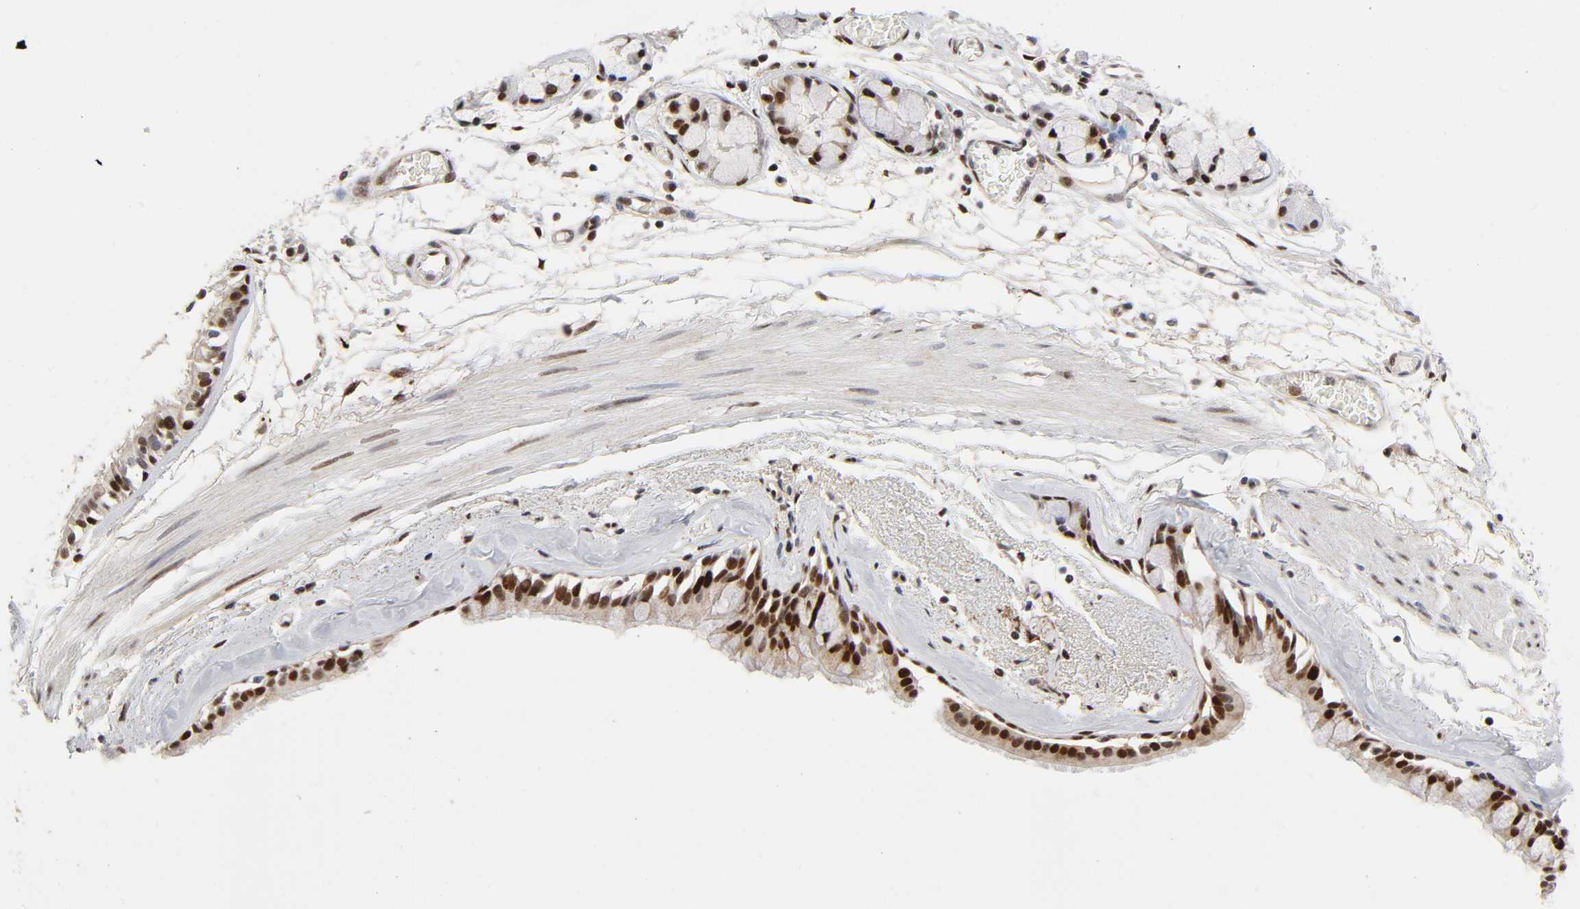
{"staining": {"intensity": "strong", "quantity": ">75%", "location": "nuclear"}, "tissue": "bronchus", "cell_type": "Respiratory epithelial cells", "image_type": "normal", "snomed": [{"axis": "morphology", "description": "Normal tissue, NOS"}, {"axis": "topography", "description": "Bronchus"}, {"axis": "topography", "description": "Lung"}], "caption": "A high-resolution histopathology image shows IHC staining of normal bronchus, which exhibits strong nuclear positivity in about >75% of respiratory epithelial cells. (DAB (3,3'-diaminobenzidine) IHC with brightfield microscopy, high magnification).", "gene": "STK38", "patient": {"sex": "female", "age": 56}}